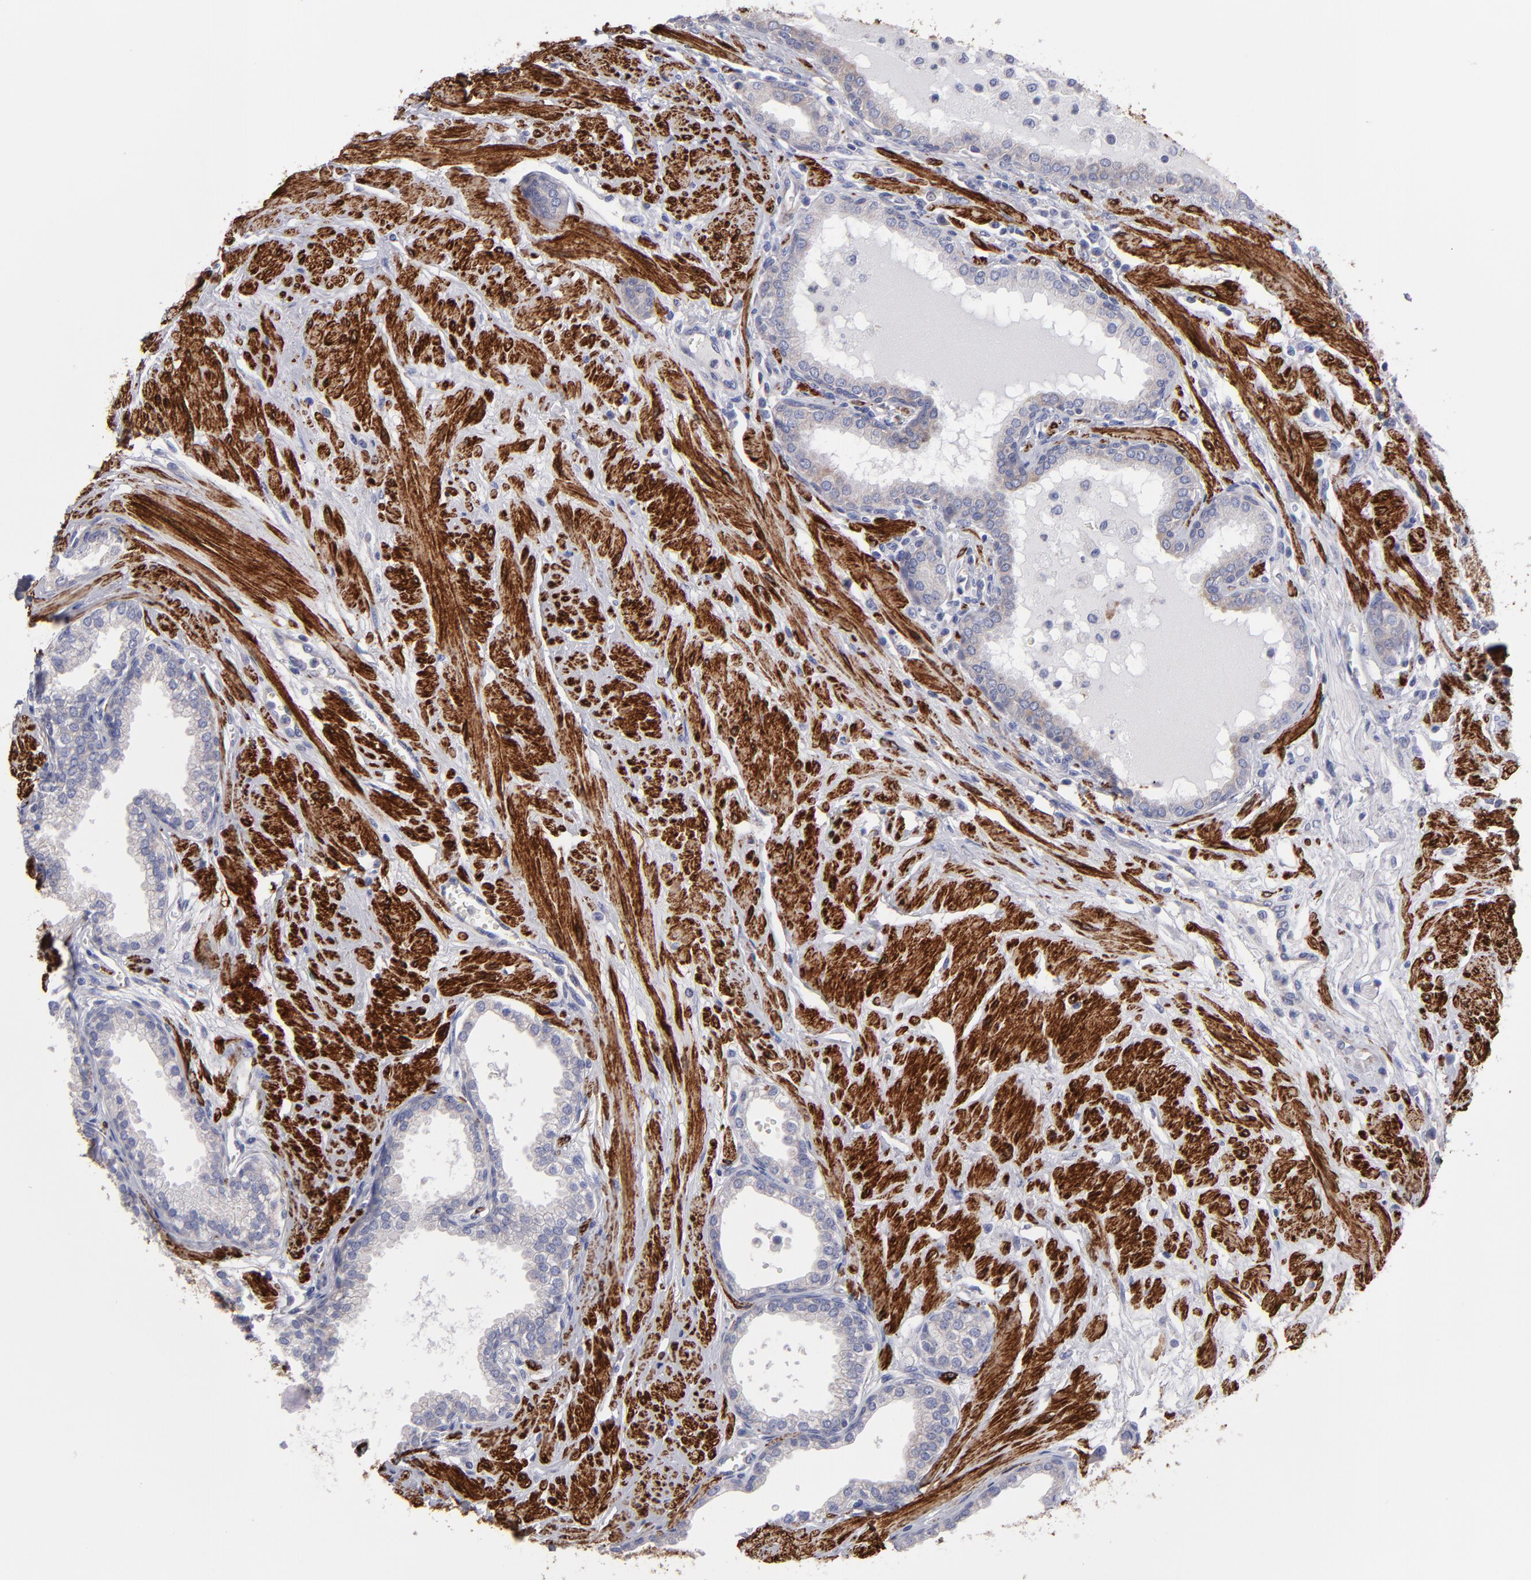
{"staining": {"intensity": "weak", "quantity": ">75%", "location": "cytoplasmic/membranous"}, "tissue": "prostate", "cell_type": "Glandular cells", "image_type": "normal", "snomed": [{"axis": "morphology", "description": "Normal tissue, NOS"}, {"axis": "topography", "description": "Prostate"}], "caption": "Weak cytoplasmic/membranous expression for a protein is identified in about >75% of glandular cells of normal prostate using immunohistochemistry.", "gene": "SLMAP", "patient": {"sex": "male", "age": 64}}